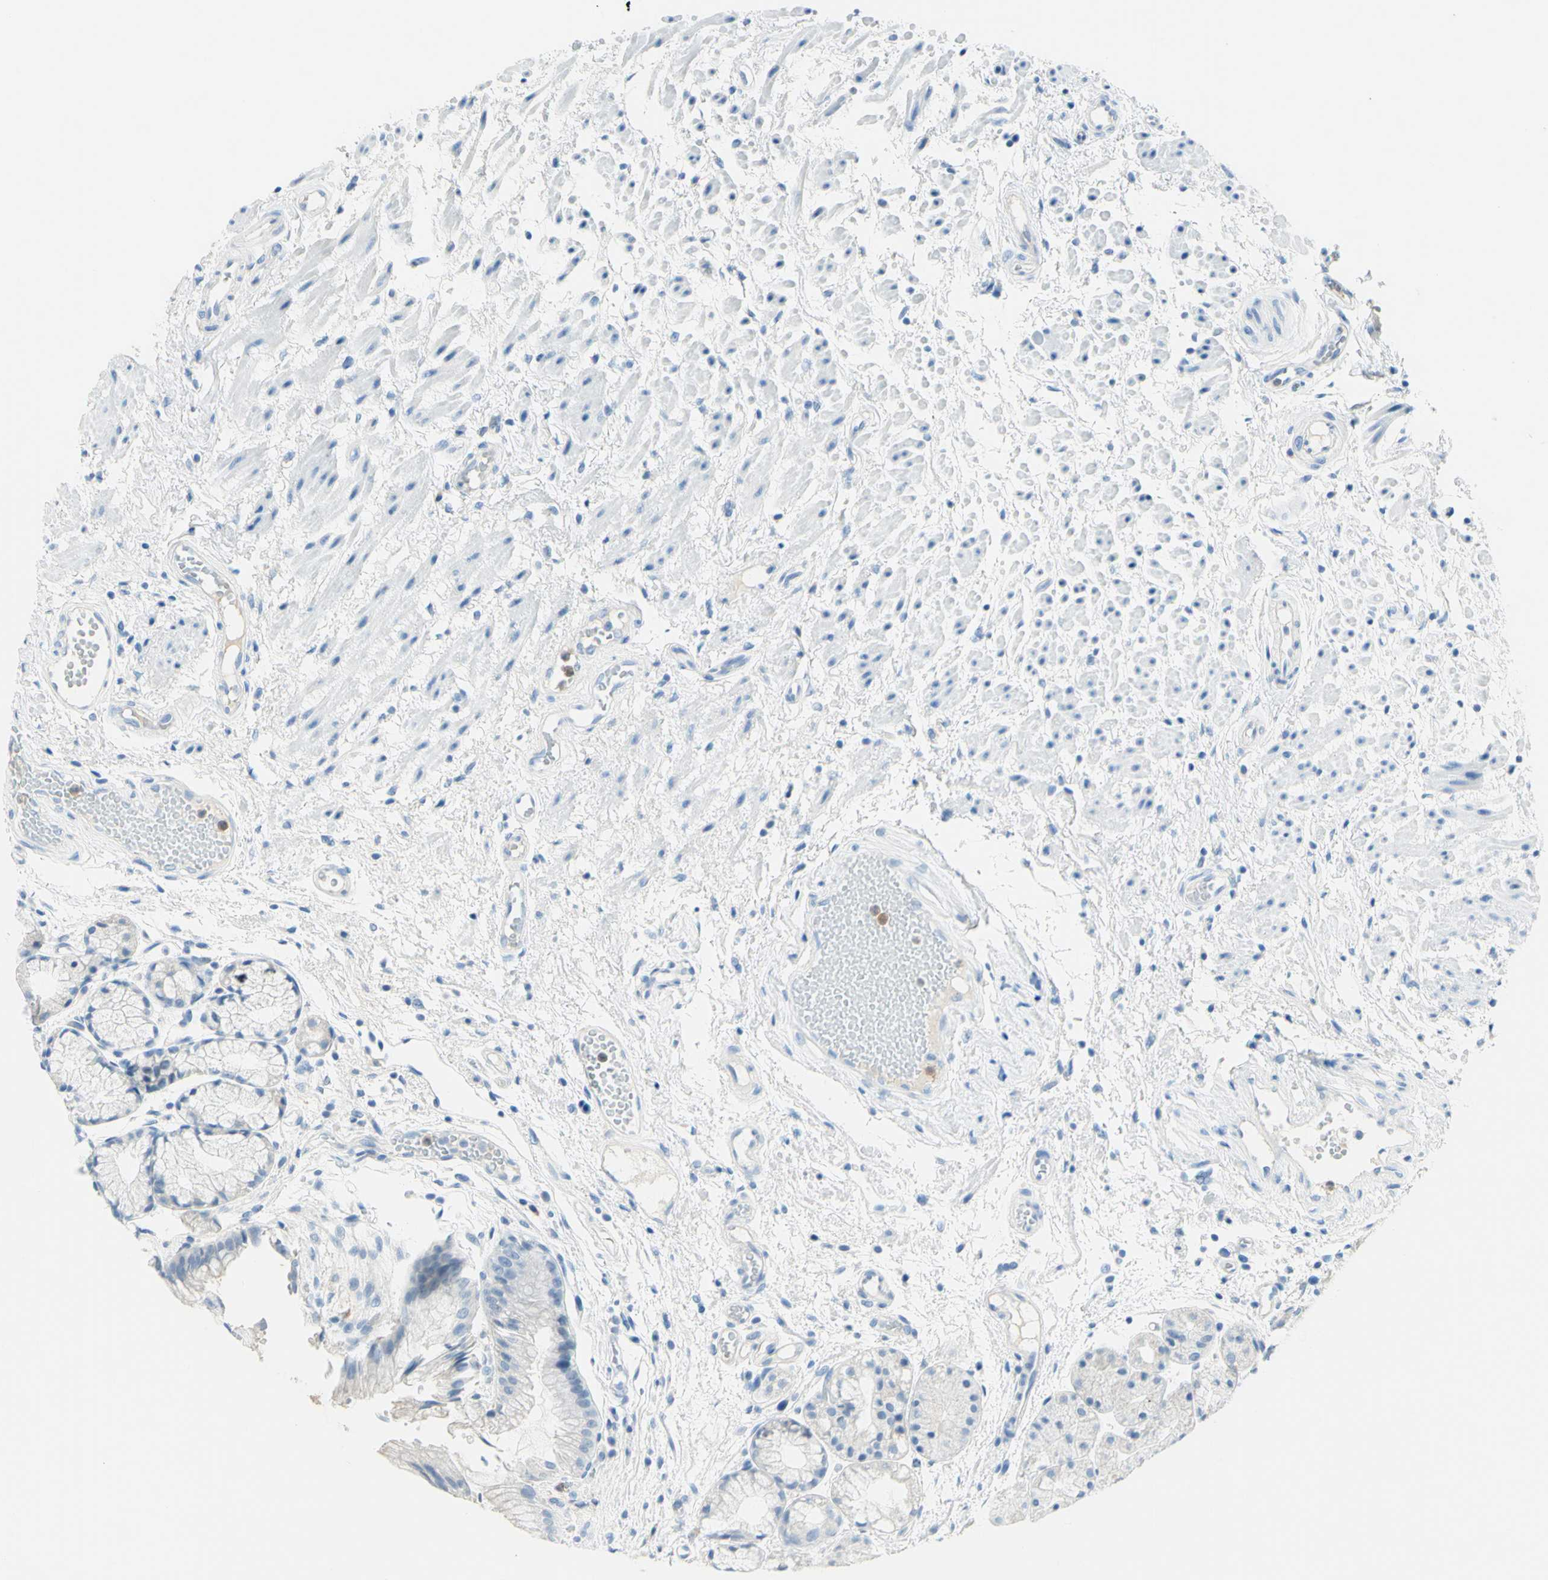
{"staining": {"intensity": "negative", "quantity": "none", "location": "none"}, "tissue": "stomach", "cell_type": "Glandular cells", "image_type": "normal", "snomed": [{"axis": "morphology", "description": "Normal tissue, NOS"}, {"axis": "topography", "description": "Stomach, upper"}], "caption": "Immunohistochemistry (IHC) micrograph of unremarkable stomach: human stomach stained with DAB (3,3'-diaminobenzidine) reveals no significant protein staining in glandular cells.", "gene": "ZNF557", "patient": {"sex": "male", "age": 72}}